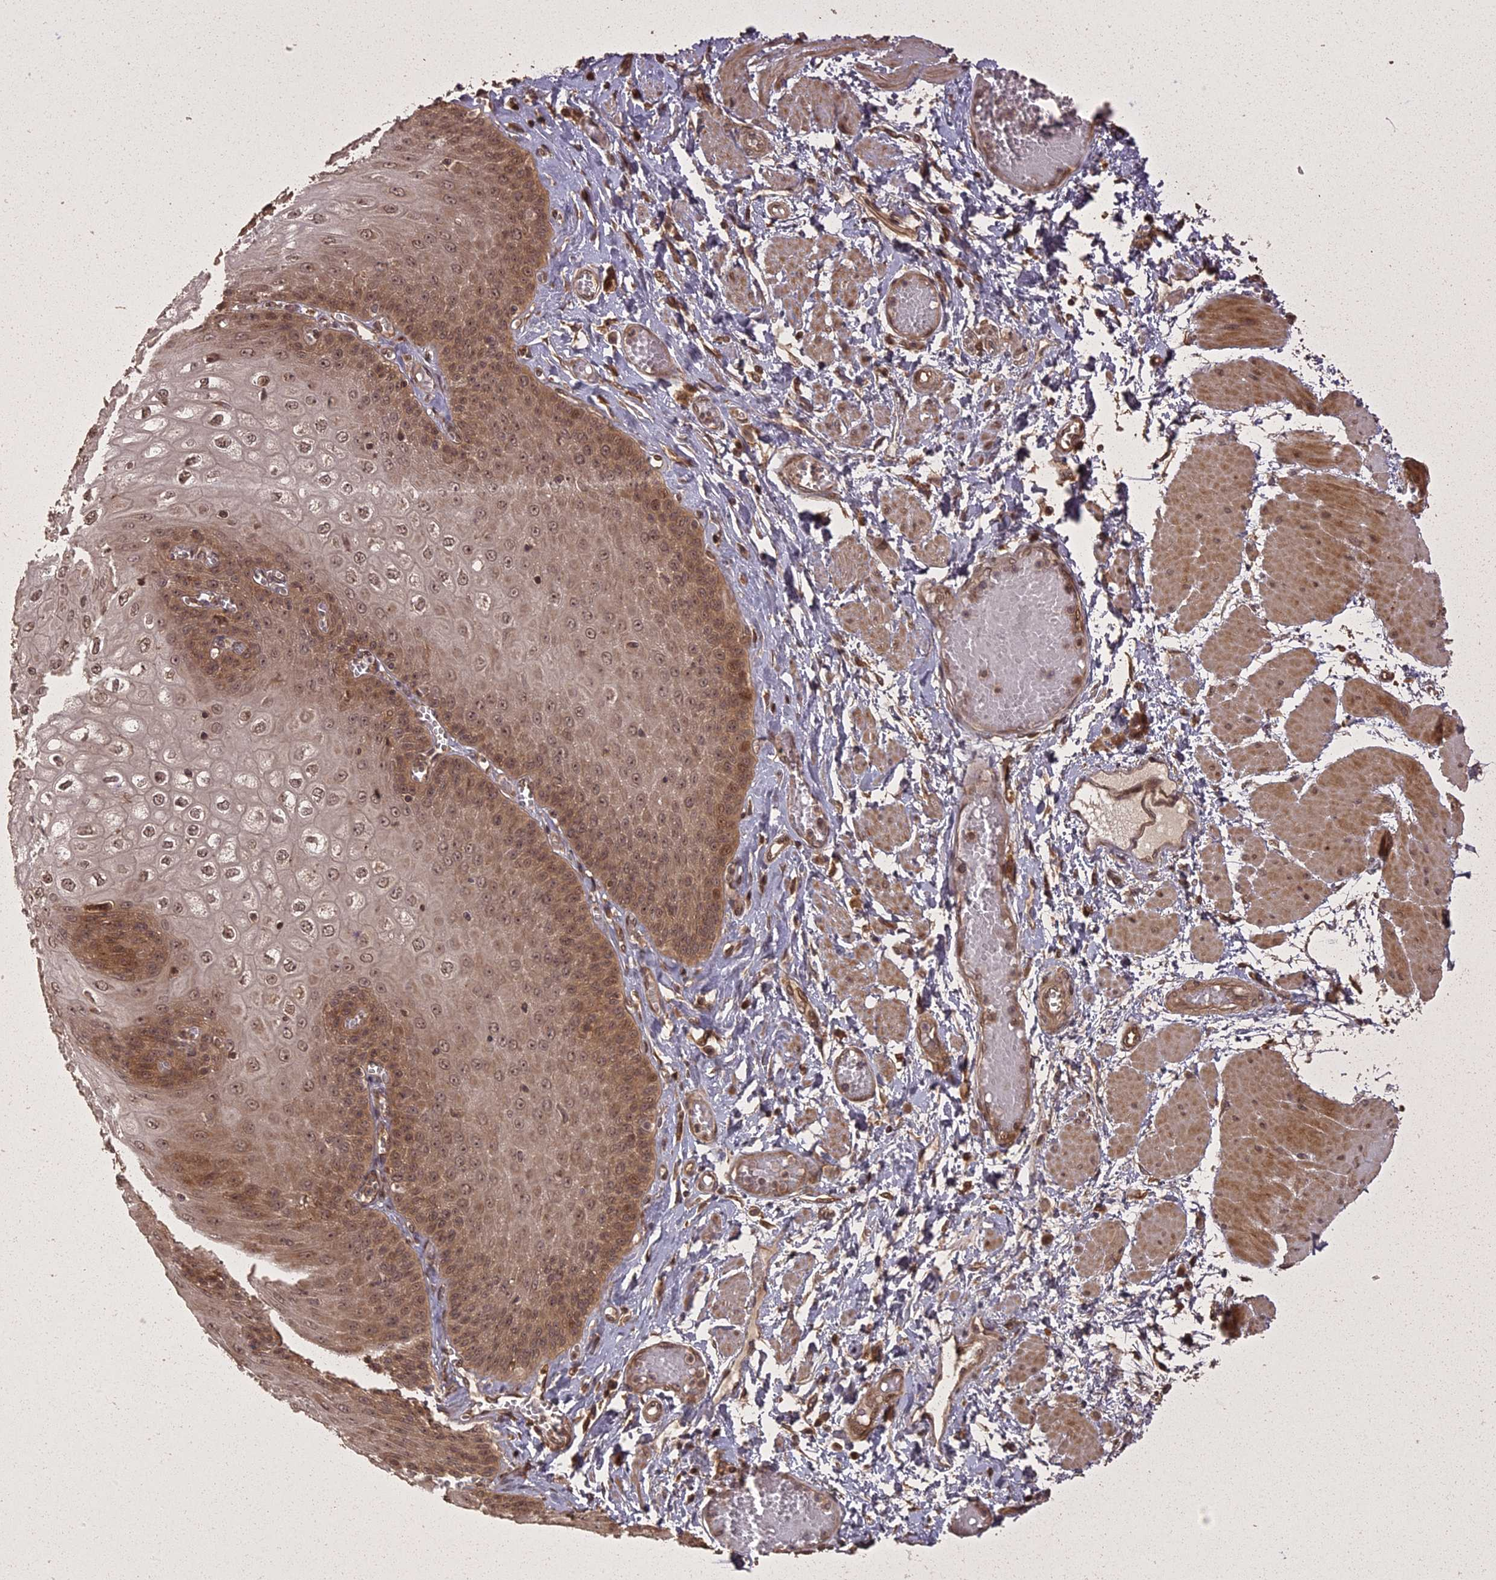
{"staining": {"intensity": "moderate", "quantity": ">75%", "location": "cytoplasmic/membranous,nuclear"}, "tissue": "esophagus", "cell_type": "Squamous epithelial cells", "image_type": "normal", "snomed": [{"axis": "morphology", "description": "Normal tissue, NOS"}, {"axis": "topography", "description": "Esophagus"}], "caption": "DAB (3,3'-diaminobenzidine) immunohistochemical staining of unremarkable esophagus demonstrates moderate cytoplasmic/membranous,nuclear protein positivity in approximately >75% of squamous epithelial cells. Ihc stains the protein in brown and the nuclei are stained blue.", "gene": "LIN37", "patient": {"sex": "male", "age": 60}}